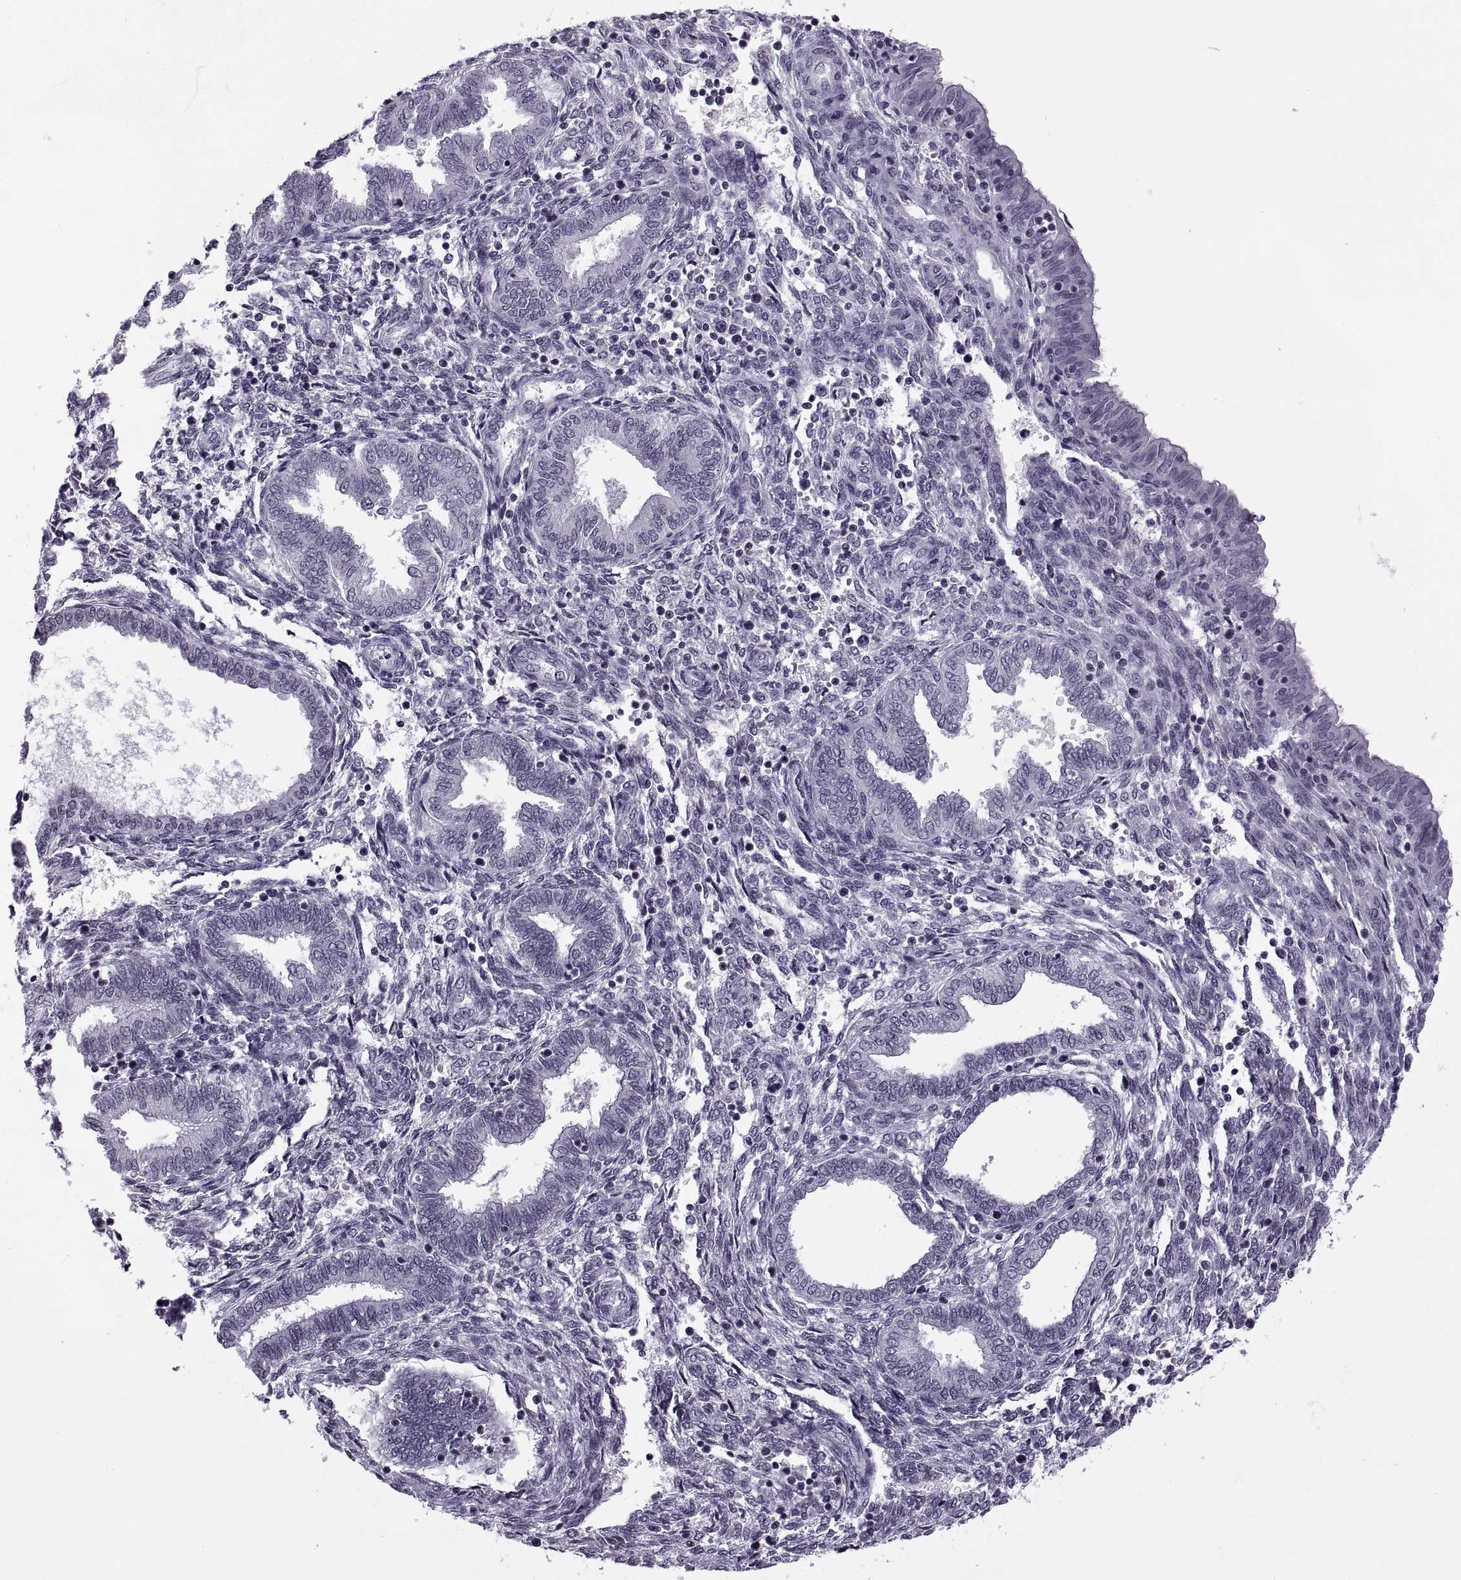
{"staining": {"intensity": "negative", "quantity": "none", "location": "none"}, "tissue": "endometrium", "cell_type": "Cells in endometrial stroma", "image_type": "normal", "snomed": [{"axis": "morphology", "description": "Normal tissue, NOS"}, {"axis": "topography", "description": "Endometrium"}], "caption": "Image shows no significant protein staining in cells in endometrial stroma of normal endometrium.", "gene": "H1", "patient": {"sex": "female", "age": 42}}